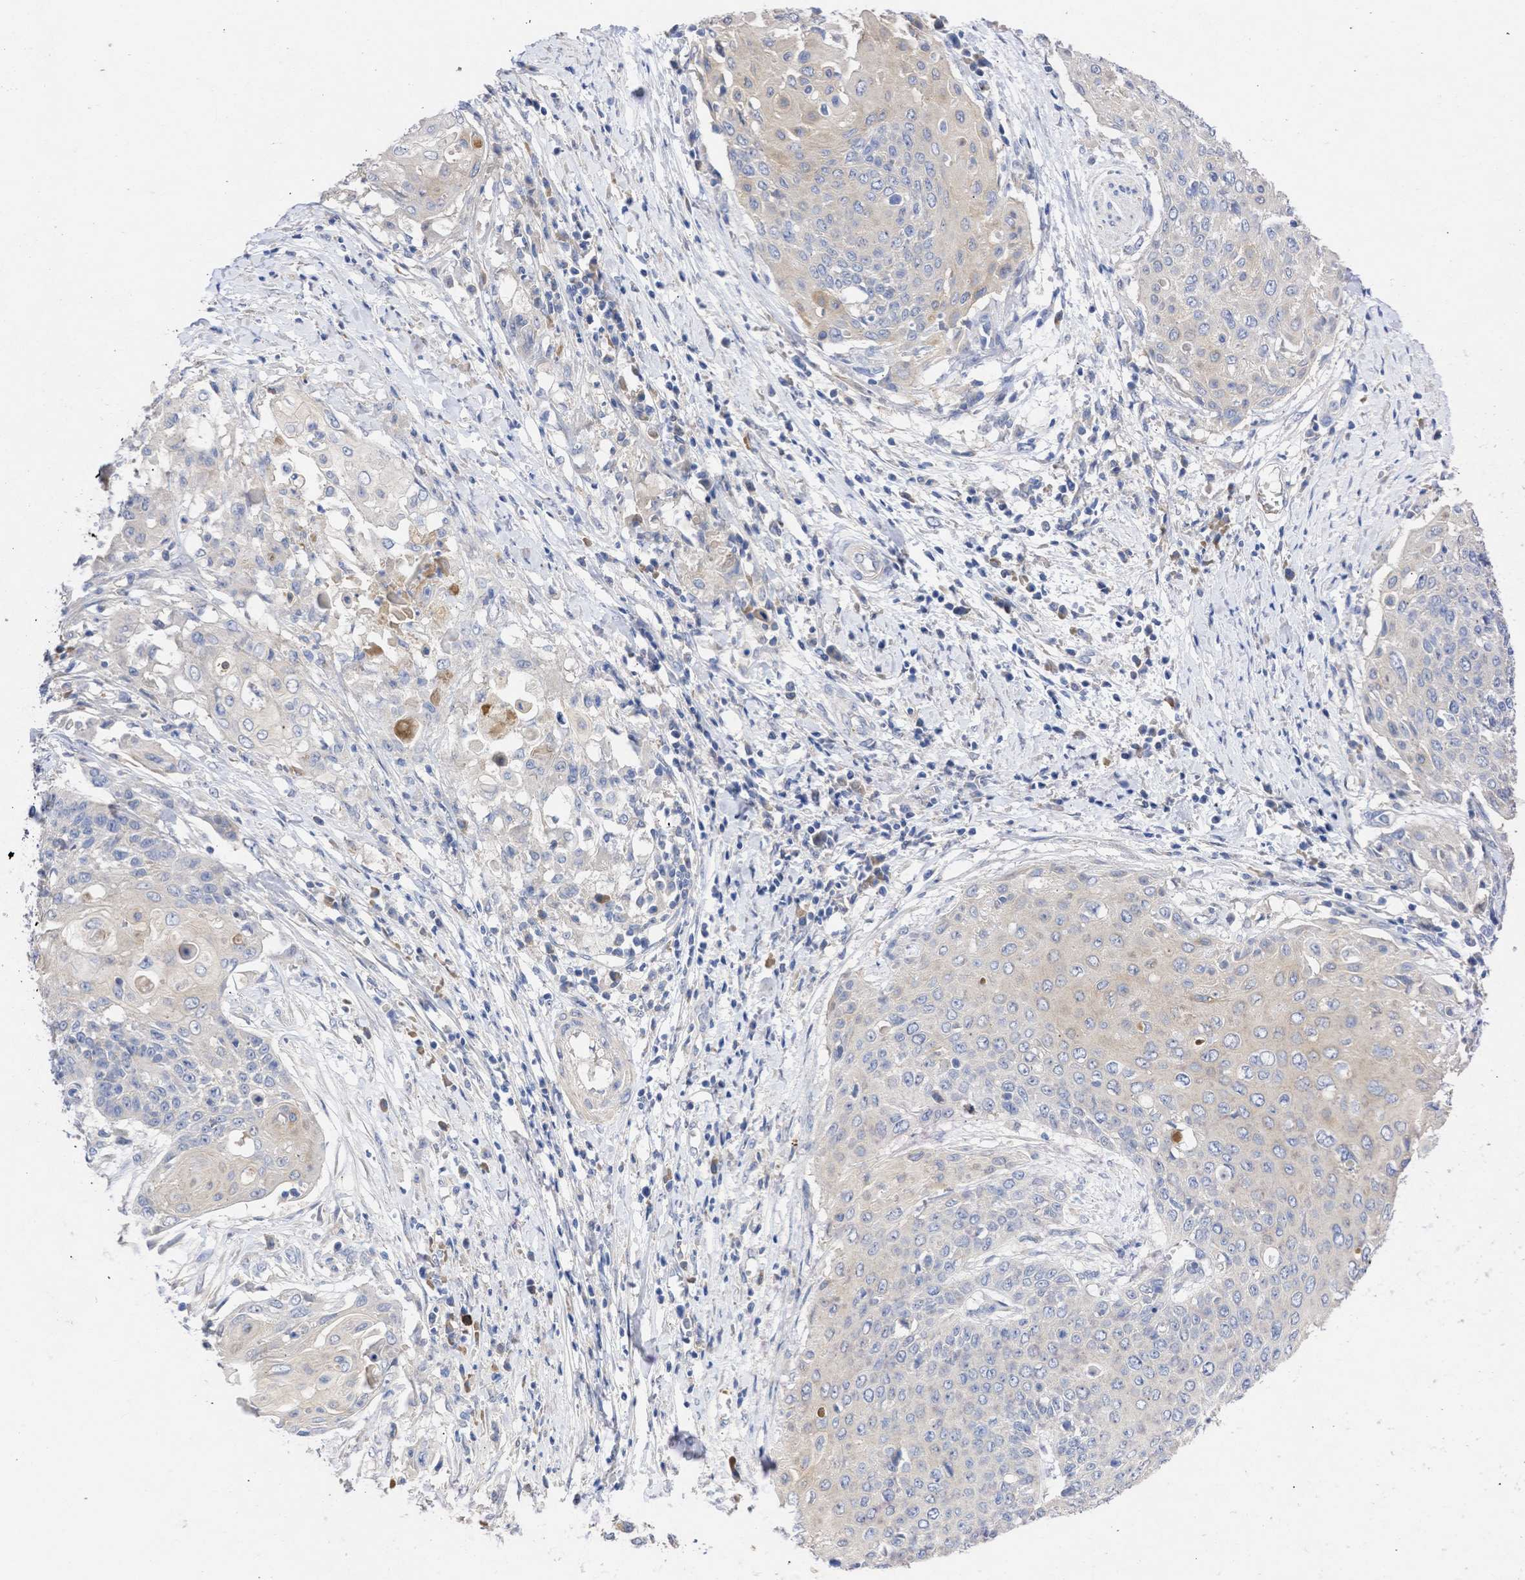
{"staining": {"intensity": "weak", "quantity": "<25%", "location": "cytoplasmic/membranous"}, "tissue": "cervical cancer", "cell_type": "Tumor cells", "image_type": "cancer", "snomed": [{"axis": "morphology", "description": "Squamous cell carcinoma, NOS"}, {"axis": "topography", "description": "Cervix"}], "caption": "An IHC micrograph of cervical cancer is shown. There is no staining in tumor cells of cervical cancer. The staining was performed using DAB (3,3'-diaminobenzidine) to visualize the protein expression in brown, while the nuclei were stained in blue with hematoxylin (Magnification: 20x).", "gene": "ARHGEF4", "patient": {"sex": "female", "age": 39}}